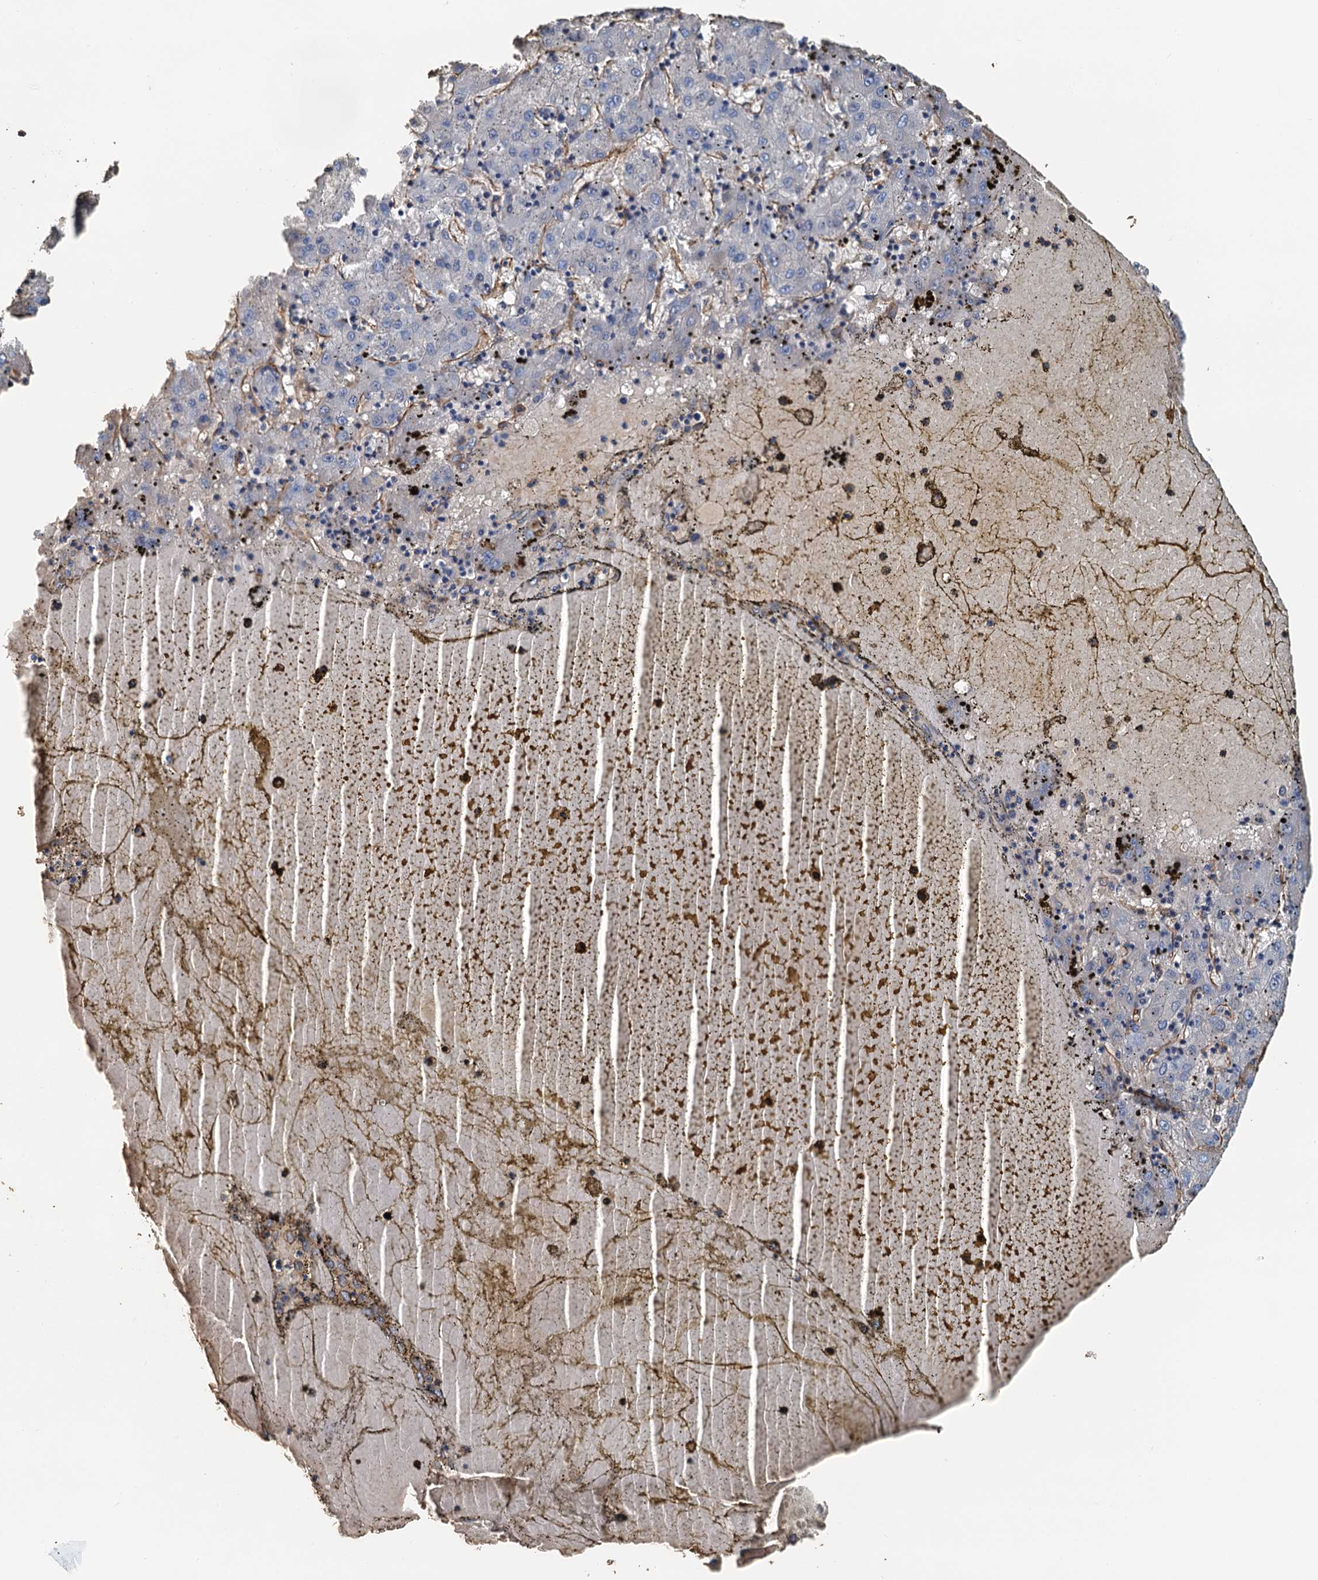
{"staining": {"intensity": "negative", "quantity": "none", "location": "none"}, "tissue": "liver cancer", "cell_type": "Tumor cells", "image_type": "cancer", "snomed": [{"axis": "morphology", "description": "Carcinoma, Hepatocellular, NOS"}, {"axis": "topography", "description": "Liver"}], "caption": "A micrograph of liver cancer (hepatocellular carcinoma) stained for a protein displays no brown staining in tumor cells.", "gene": "DGKG", "patient": {"sex": "male", "age": 72}}